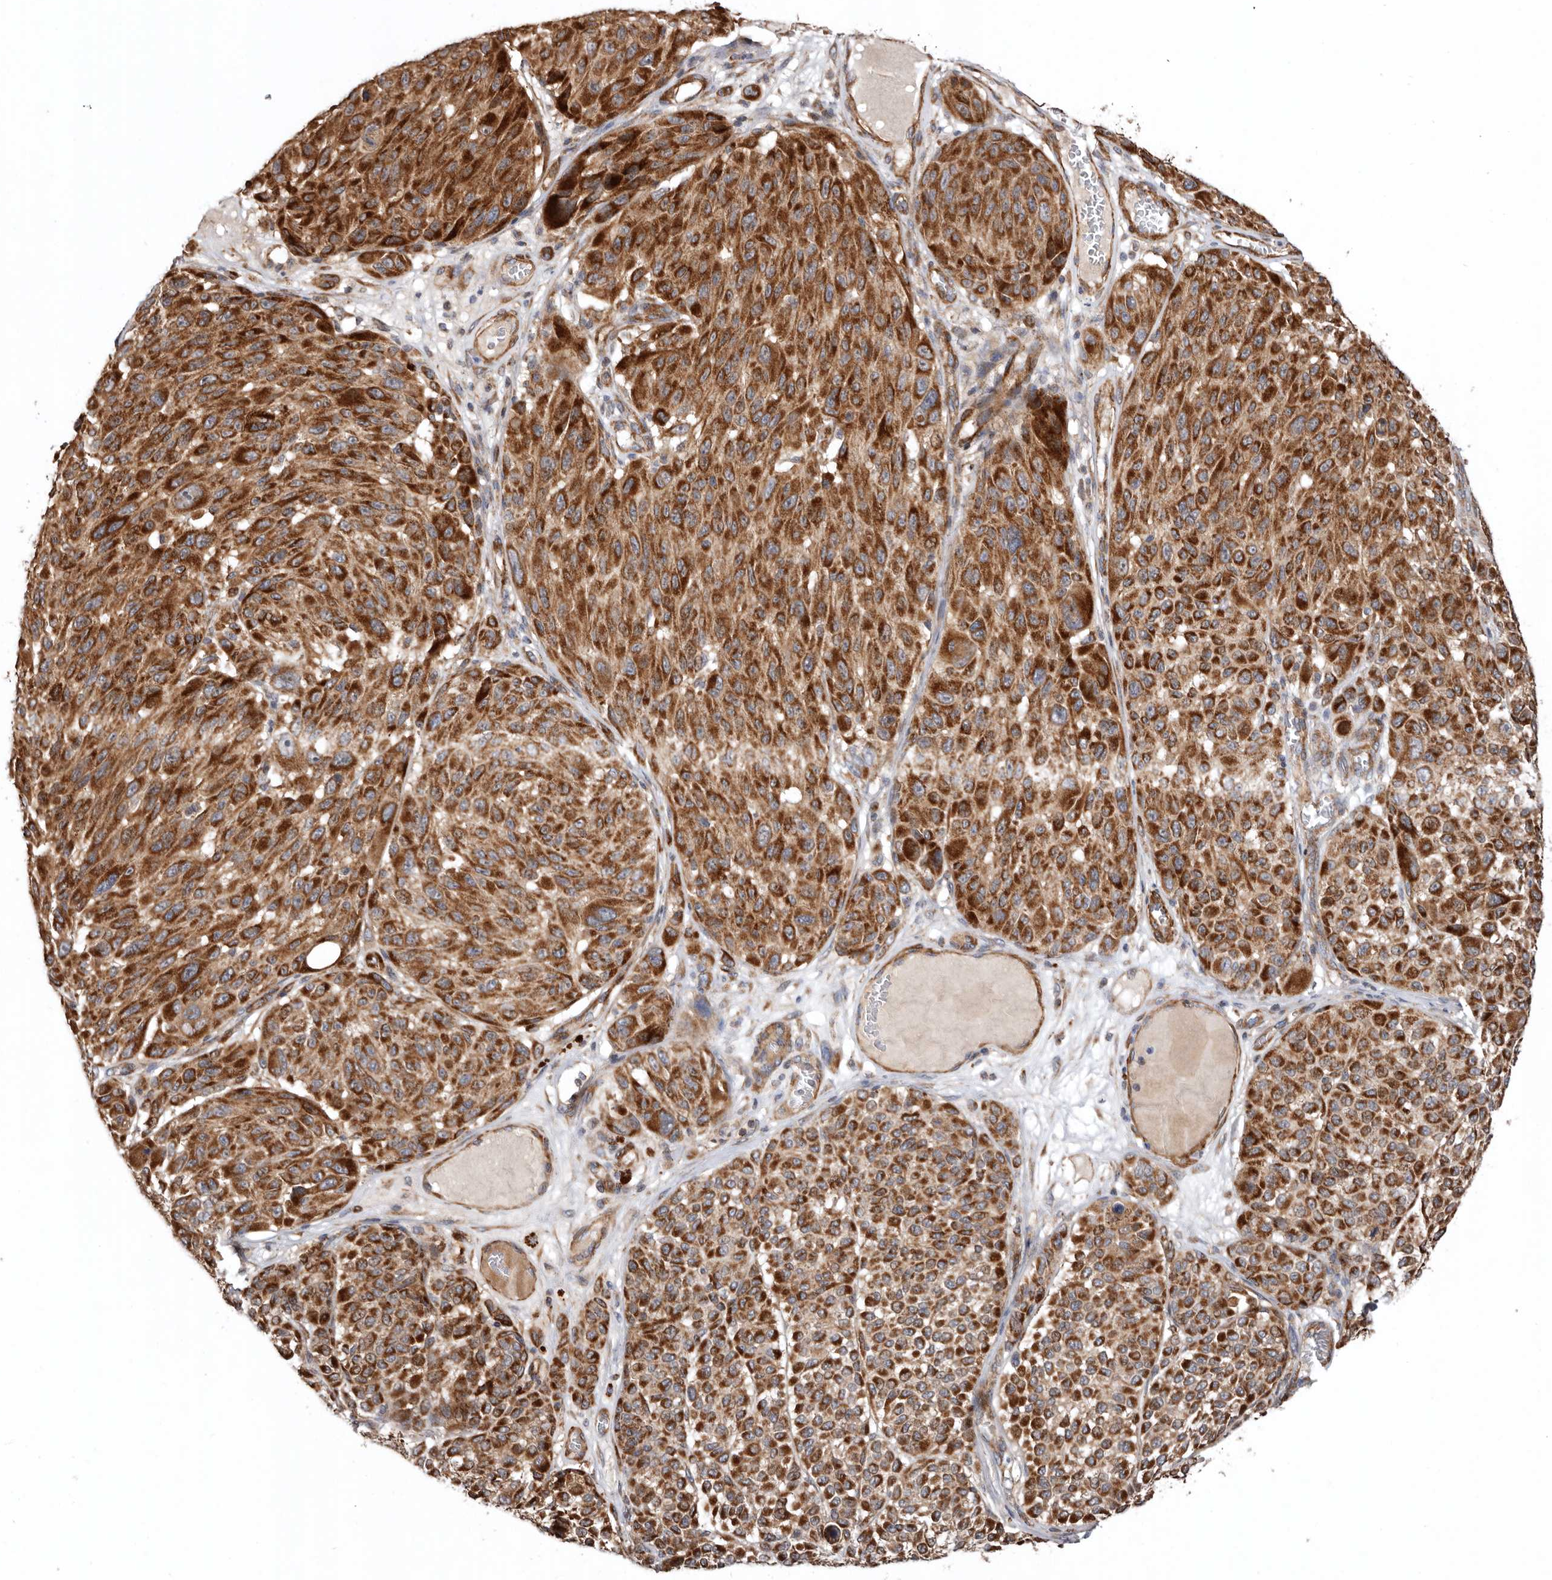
{"staining": {"intensity": "strong", "quantity": ">75%", "location": "cytoplasmic/membranous"}, "tissue": "melanoma", "cell_type": "Tumor cells", "image_type": "cancer", "snomed": [{"axis": "morphology", "description": "Malignant melanoma, NOS"}, {"axis": "topography", "description": "Skin"}], "caption": "A histopathology image of human melanoma stained for a protein shows strong cytoplasmic/membranous brown staining in tumor cells.", "gene": "PROKR1", "patient": {"sex": "male", "age": 83}}